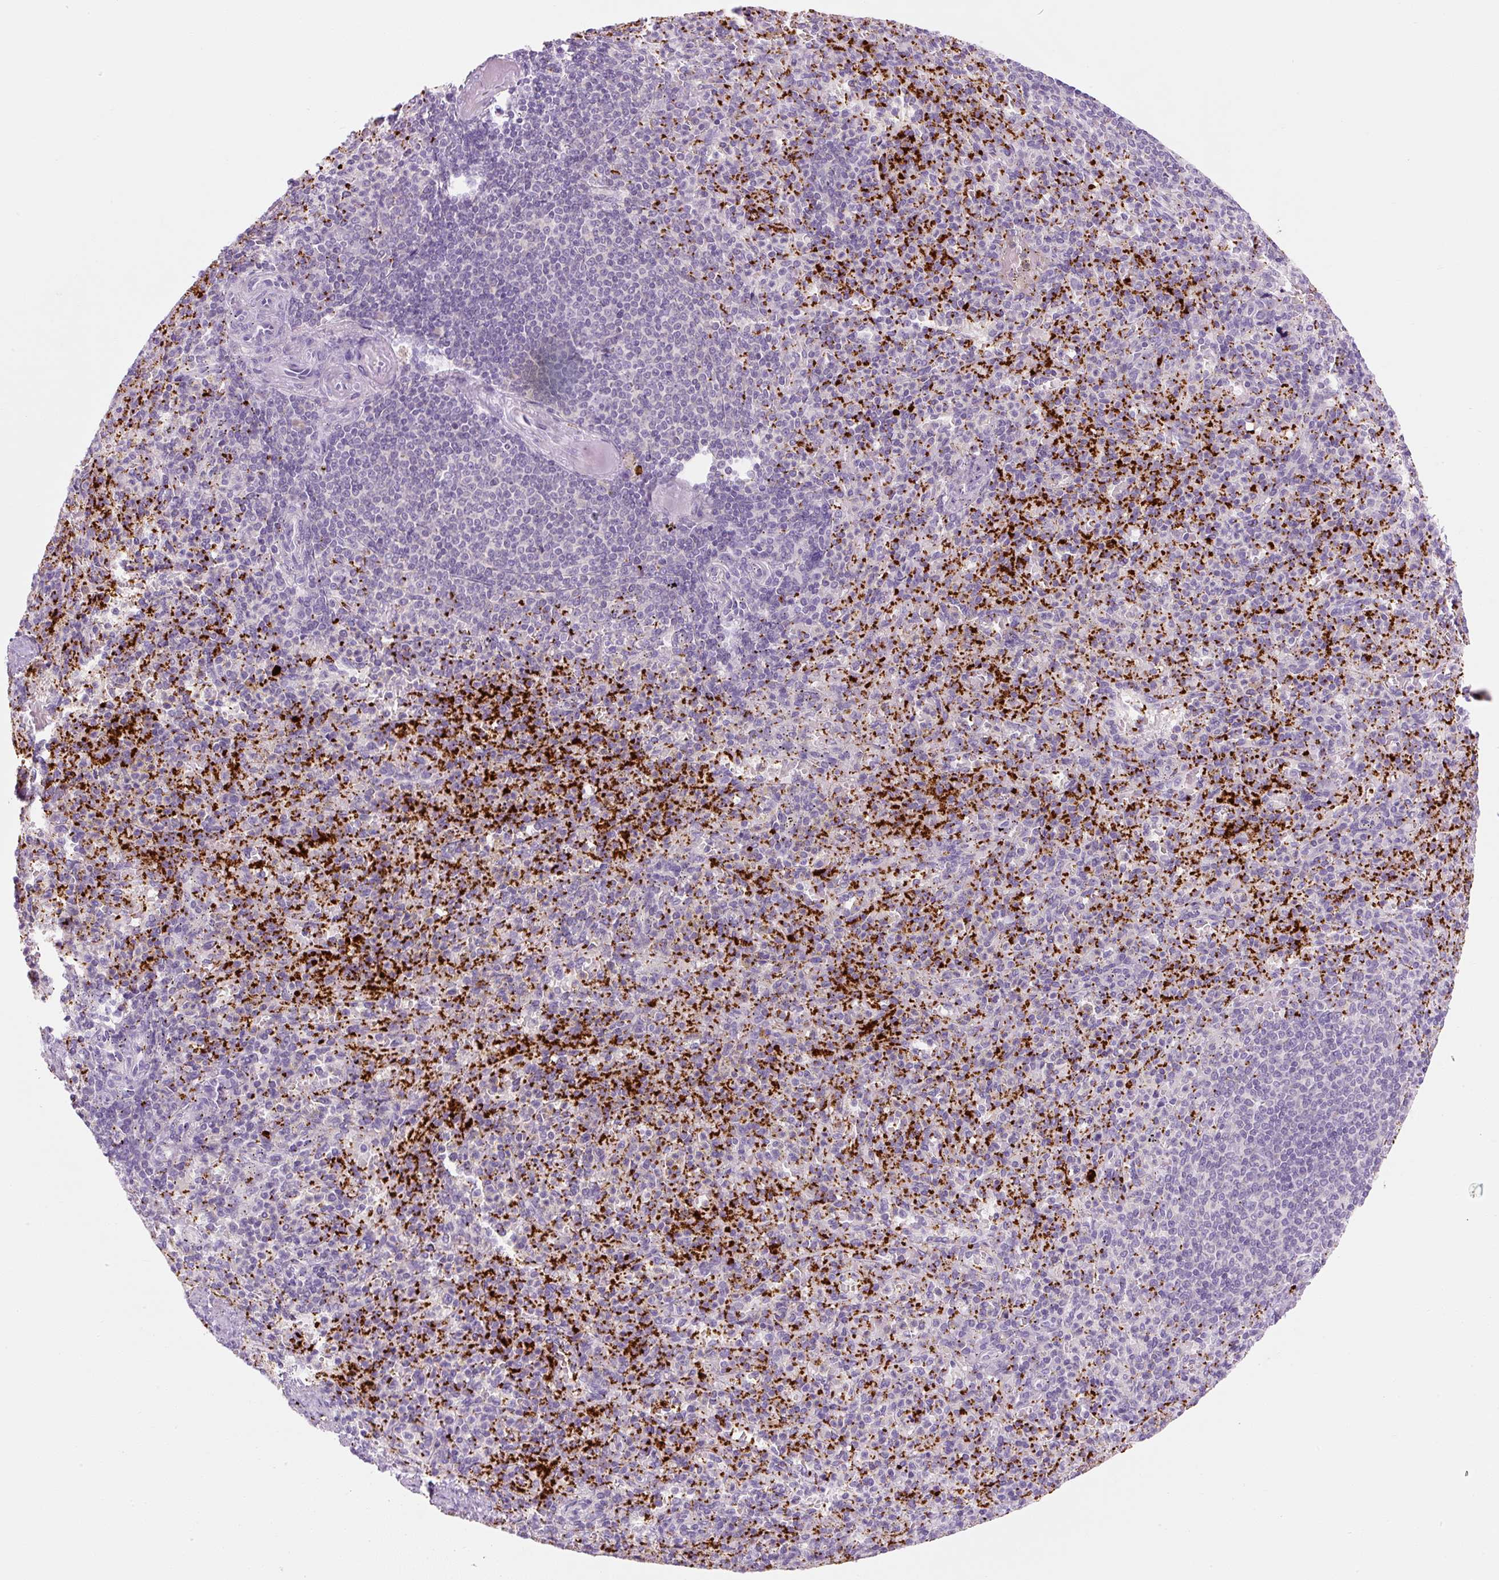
{"staining": {"intensity": "negative", "quantity": "none", "location": "none"}, "tissue": "spleen", "cell_type": "Cells in red pulp", "image_type": "normal", "snomed": [{"axis": "morphology", "description": "Normal tissue, NOS"}, {"axis": "topography", "description": "Spleen"}], "caption": "Micrograph shows no significant protein positivity in cells in red pulp of normal spleen. (Immunohistochemistry (ihc), brightfield microscopy, high magnification).", "gene": "ENSG00000288796", "patient": {"sex": "female", "age": 74}}